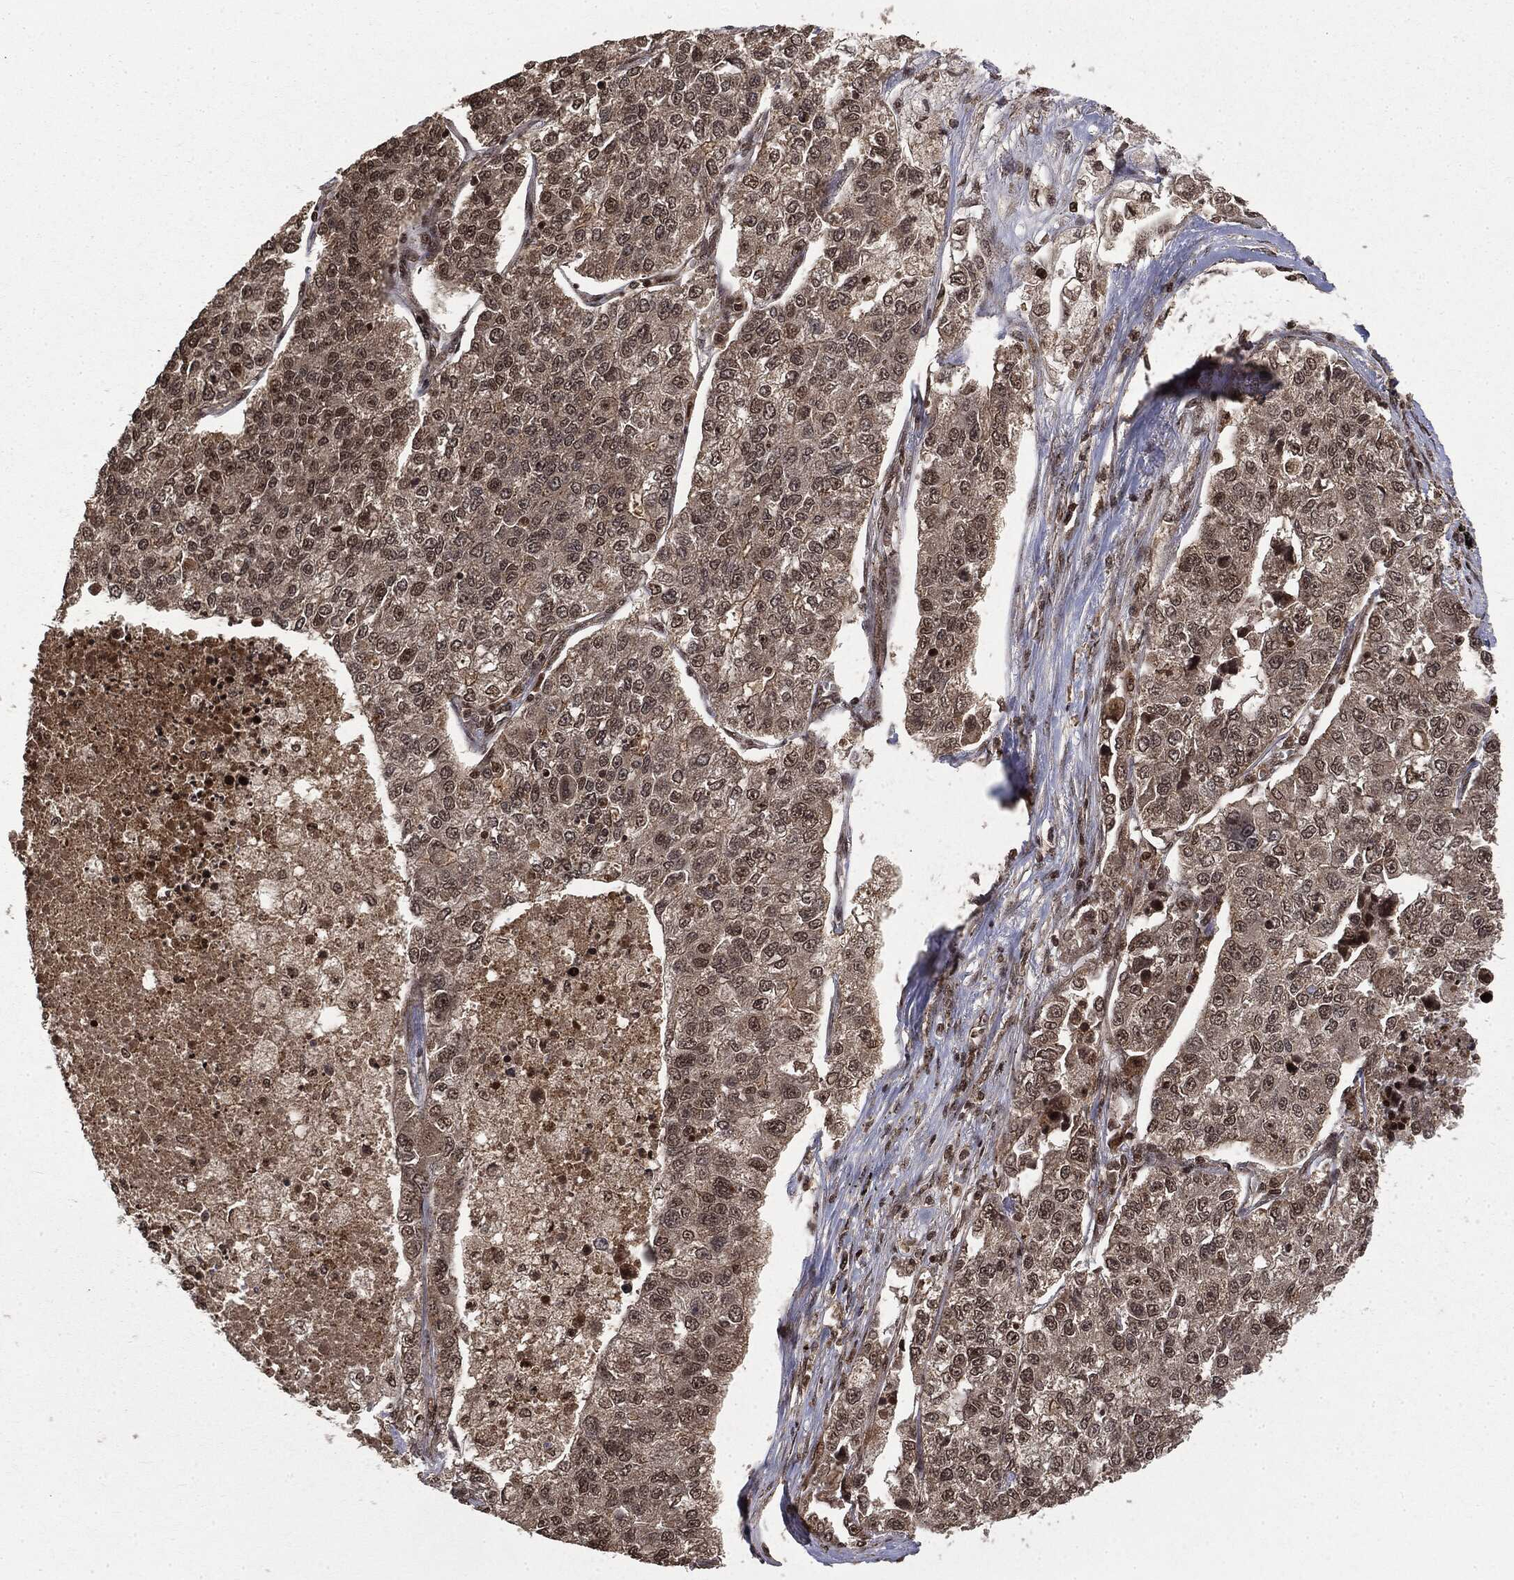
{"staining": {"intensity": "weak", "quantity": "<25%", "location": "nuclear"}, "tissue": "lung cancer", "cell_type": "Tumor cells", "image_type": "cancer", "snomed": [{"axis": "morphology", "description": "Adenocarcinoma, NOS"}, {"axis": "topography", "description": "Lung"}], "caption": "DAB (3,3'-diaminobenzidine) immunohistochemical staining of lung cancer demonstrates no significant staining in tumor cells. Brightfield microscopy of IHC stained with DAB (brown) and hematoxylin (blue), captured at high magnification.", "gene": "CTDP1", "patient": {"sex": "male", "age": 49}}